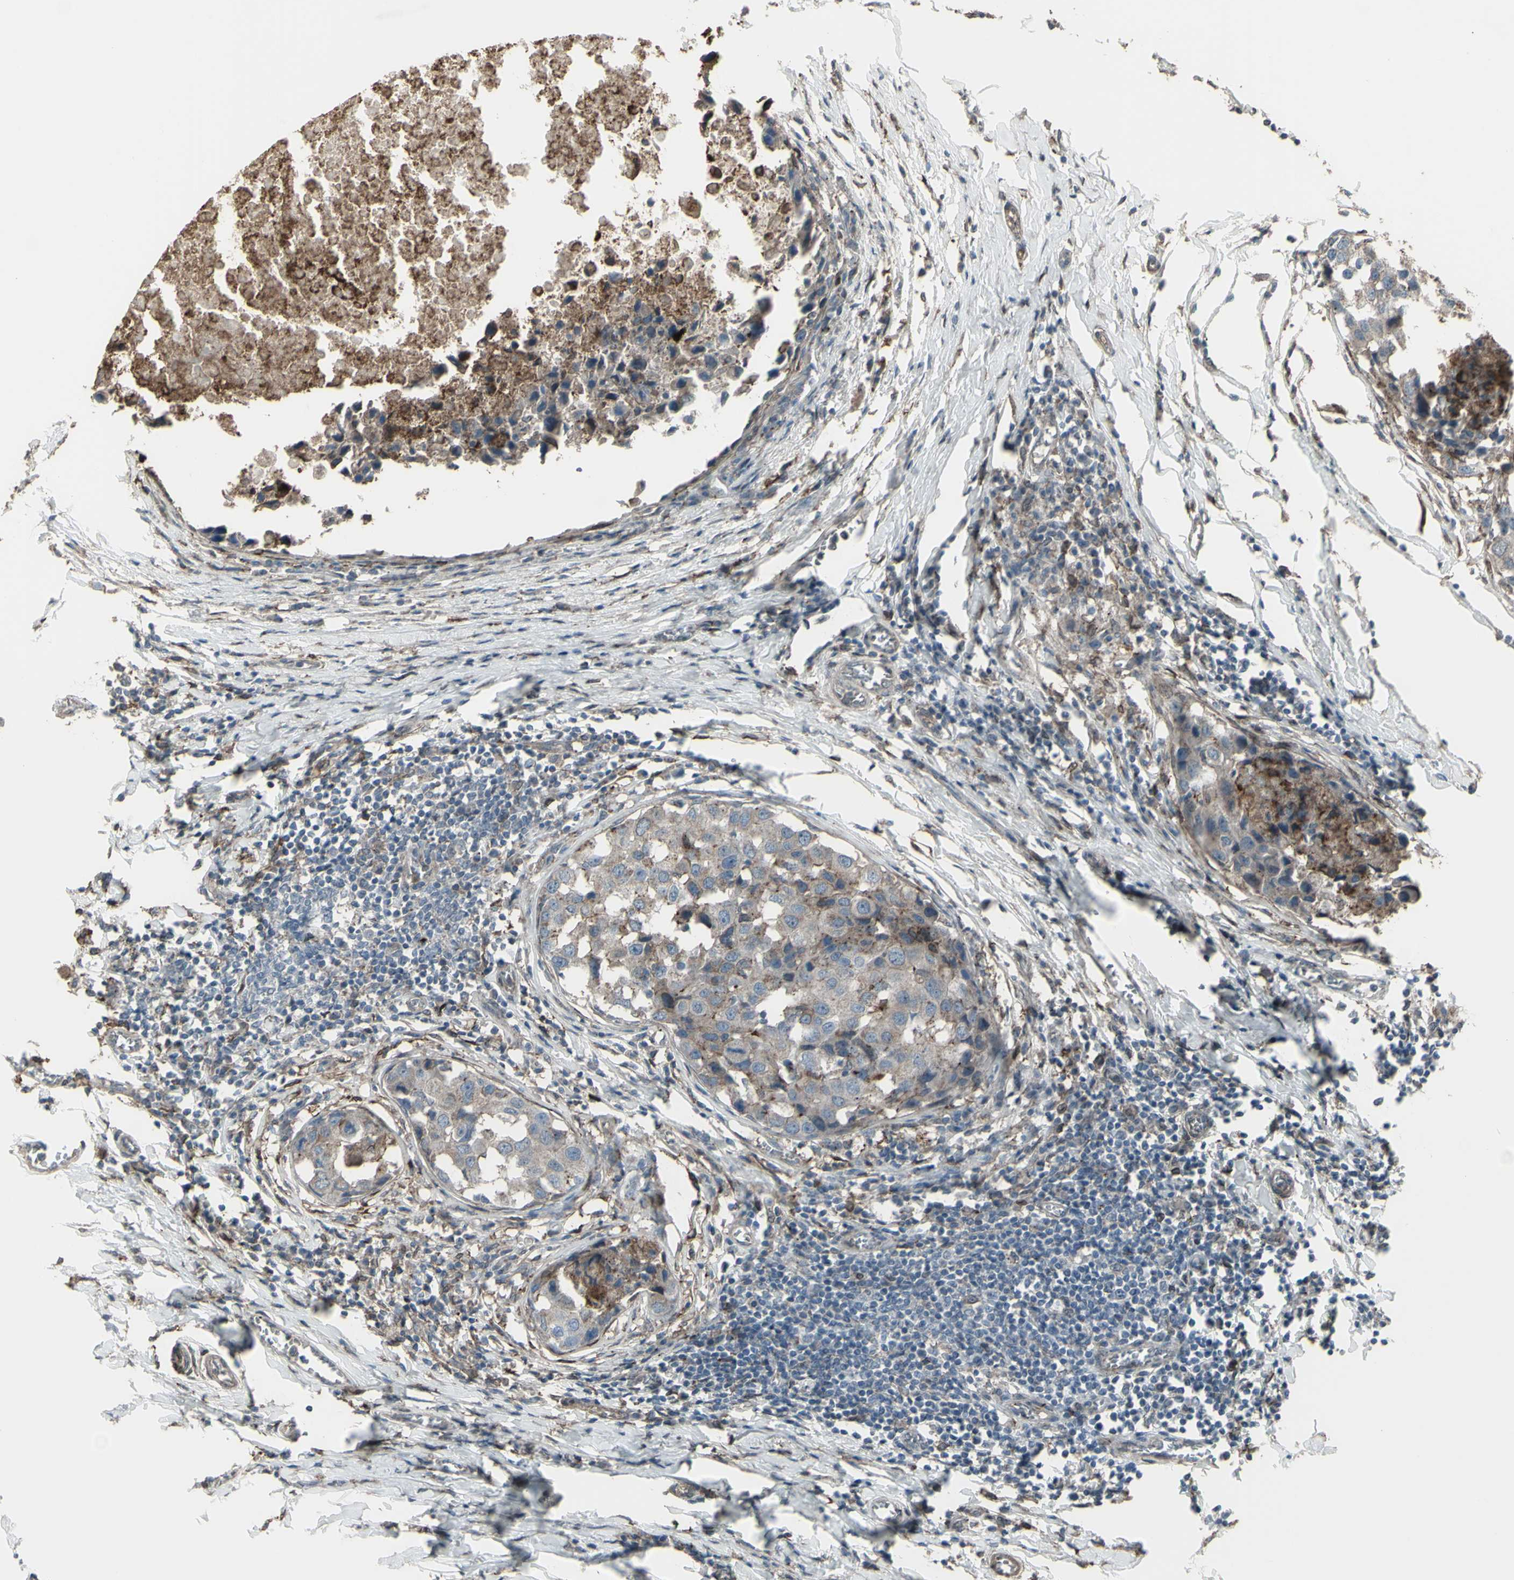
{"staining": {"intensity": "weak", "quantity": ">75%", "location": "cytoplasmic/membranous"}, "tissue": "breast cancer", "cell_type": "Tumor cells", "image_type": "cancer", "snomed": [{"axis": "morphology", "description": "Duct carcinoma"}, {"axis": "topography", "description": "Breast"}], "caption": "Immunohistochemistry photomicrograph of breast cancer (invasive ductal carcinoma) stained for a protein (brown), which demonstrates low levels of weak cytoplasmic/membranous staining in approximately >75% of tumor cells.", "gene": "SMO", "patient": {"sex": "female", "age": 27}}